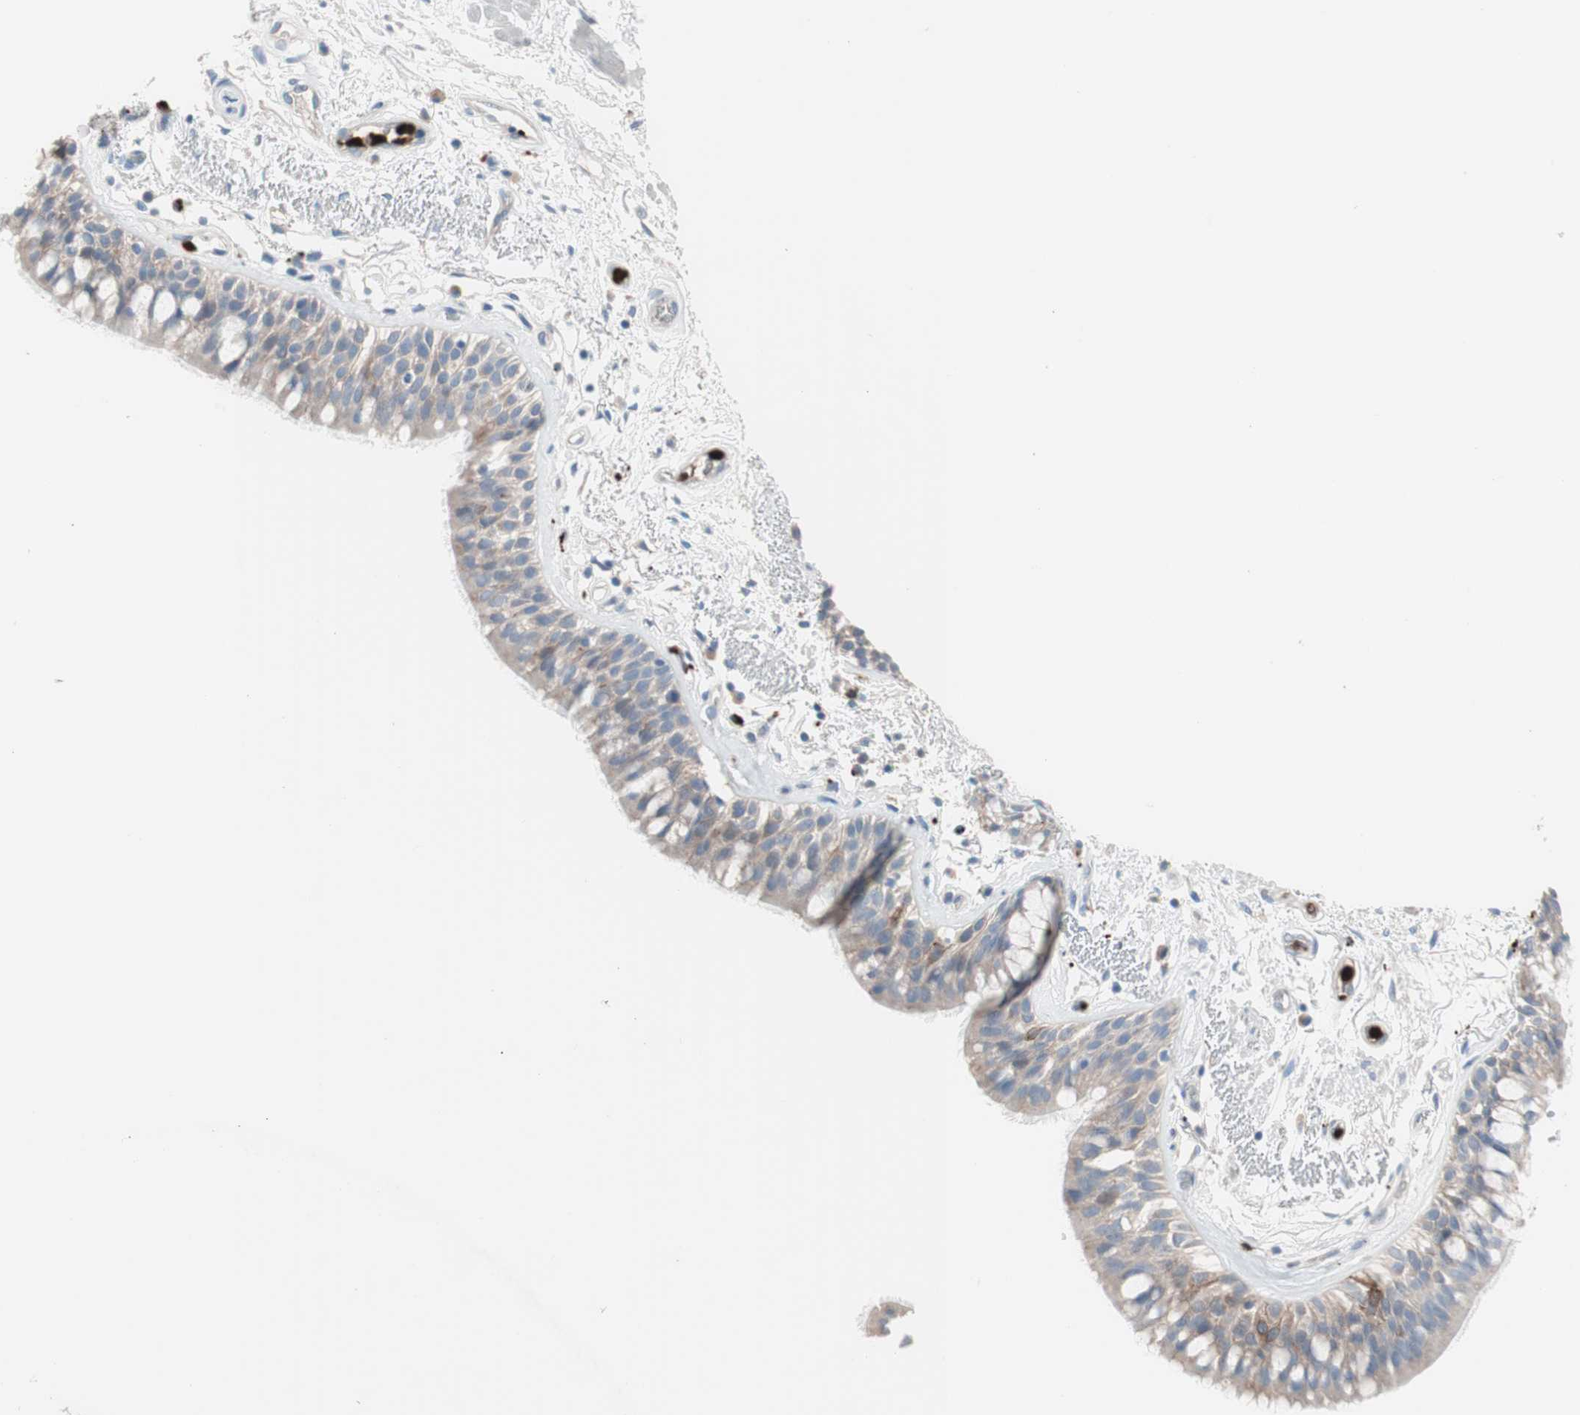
{"staining": {"intensity": "weak", "quantity": "25%-75%", "location": "cytoplasmic/membranous"}, "tissue": "bronchus", "cell_type": "Respiratory epithelial cells", "image_type": "normal", "snomed": [{"axis": "morphology", "description": "Normal tissue, NOS"}, {"axis": "topography", "description": "Bronchus"}], "caption": "A low amount of weak cytoplasmic/membranous positivity is identified in about 25%-75% of respiratory epithelial cells in benign bronchus. (Brightfield microscopy of DAB IHC at high magnification).", "gene": "CLEC4D", "patient": {"sex": "male", "age": 66}}